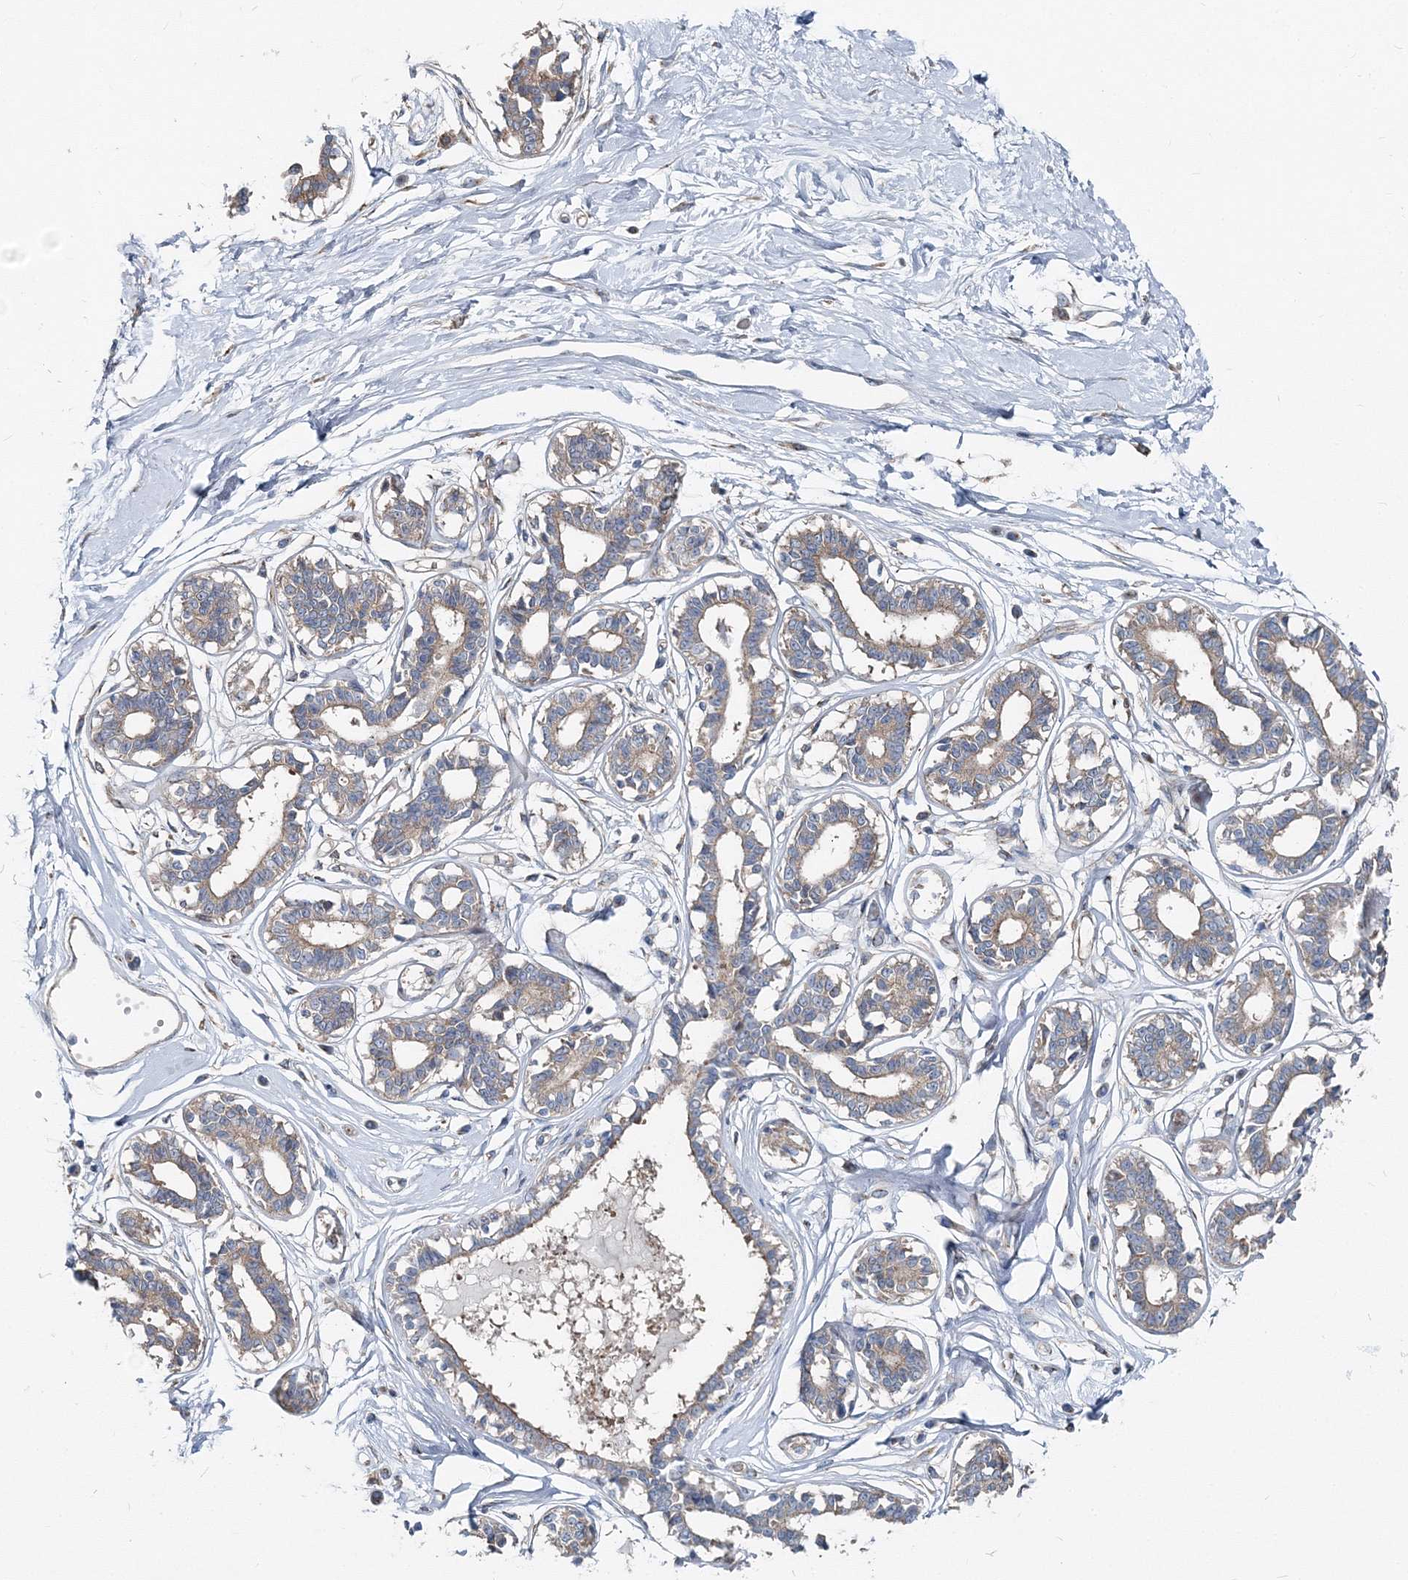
{"staining": {"intensity": "negative", "quantity": "none", "location": "none"}, "tissue": "breast", "cell_type": "Adipocytes", "image_type": "normal", "snomed": [{"axis": "morphology", "description": "Normal tissue, NOS"}, {"axis": "topography", "description": "Breast"}], "caption": "This image is of normal breast stained with immunohistochemistry (IHC) to label a protein in brown with the nuclei are counter-stained blue. There is no expression in adipocytes.", "gene": "MPHOSPH9", "patient": {"sex": "female", "age": 45}}